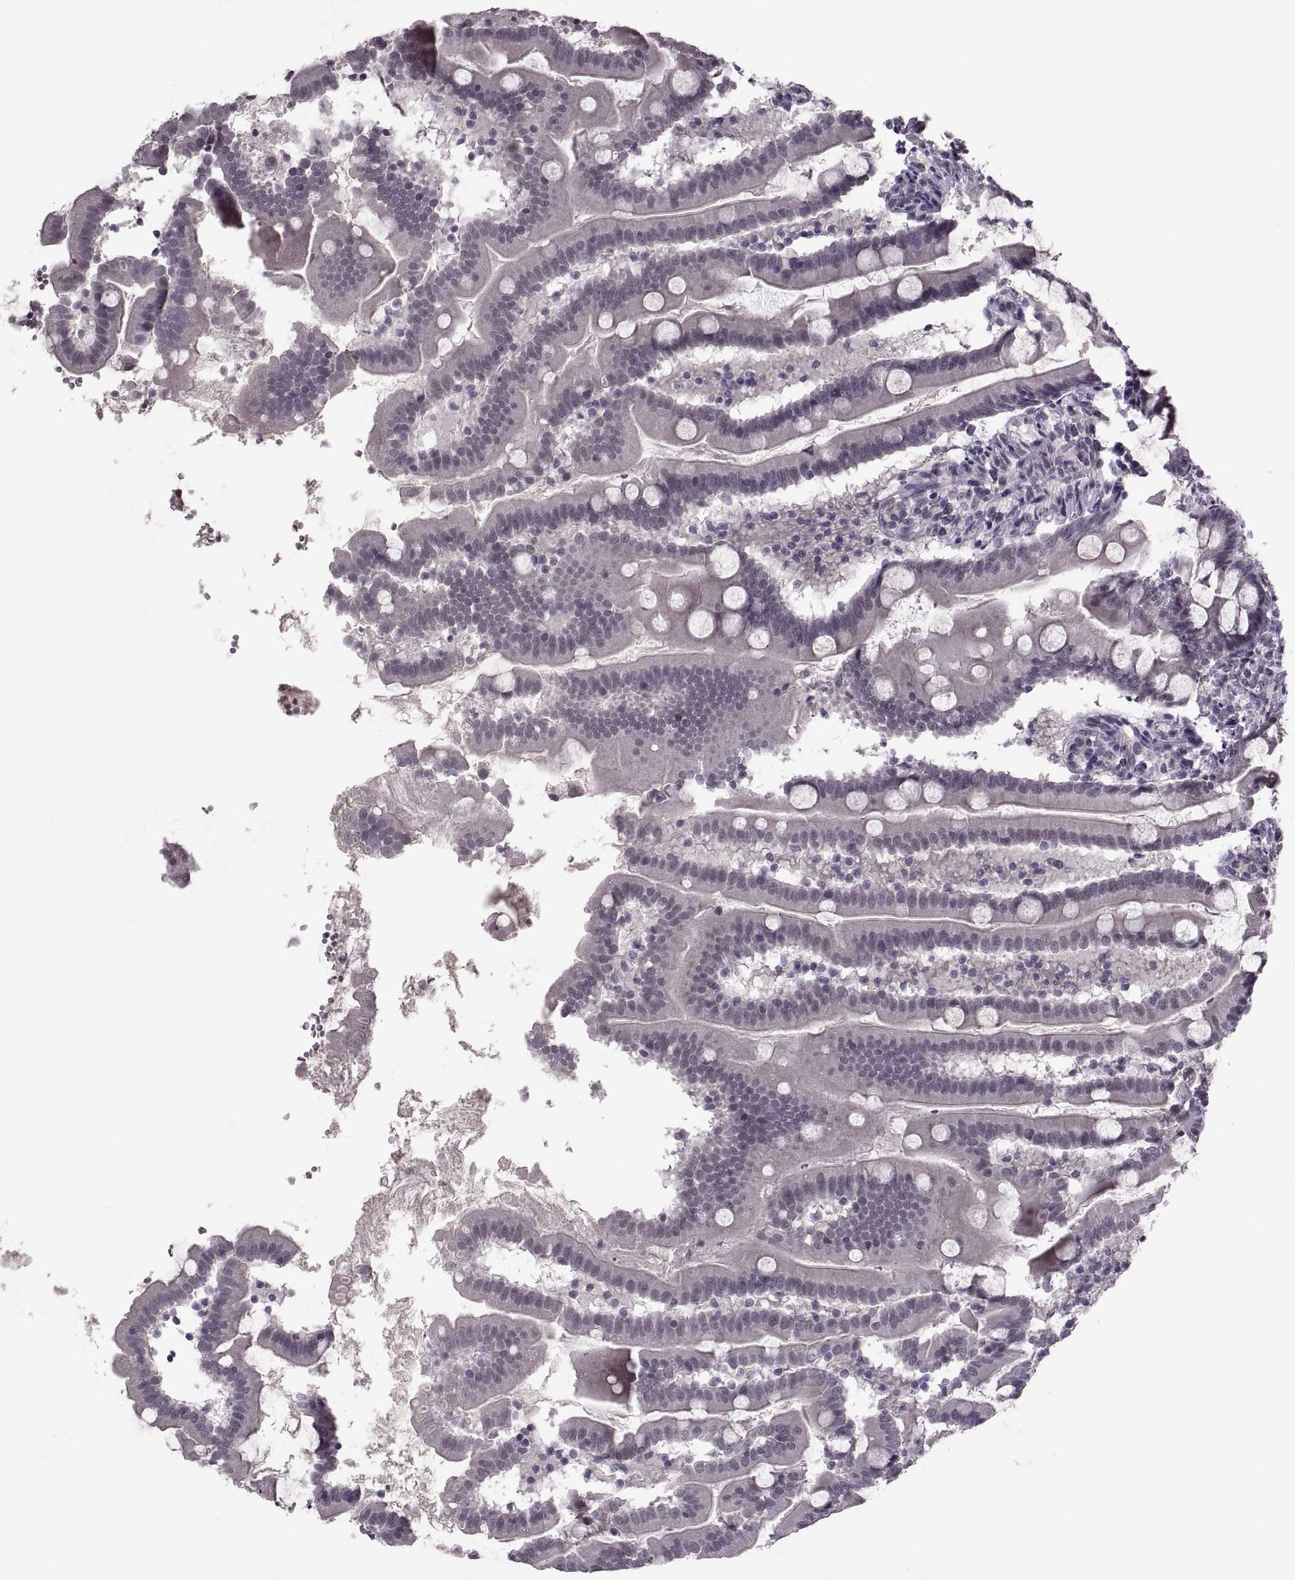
{"staining": {"intensity": "negative", "quantity": "none", "location": "none"}, "tissue": "small intestine", "cell_type": "Glandular cells", "image_type": "normal", "snomed": [{"axis": "morphology", "description": "Normal tissue, NOS"}, {"axis": "topography", "description": "Small intestine"}], "caption": "IHC photomicrograph of normal small intestine stained for a protein (brown), which demonstrates no positivity in glandular cells. (Brightfield microscopy of DAB IHC at high magnification).", "gene": "OTP", "patient": {"sex": "female", "age": 44}}